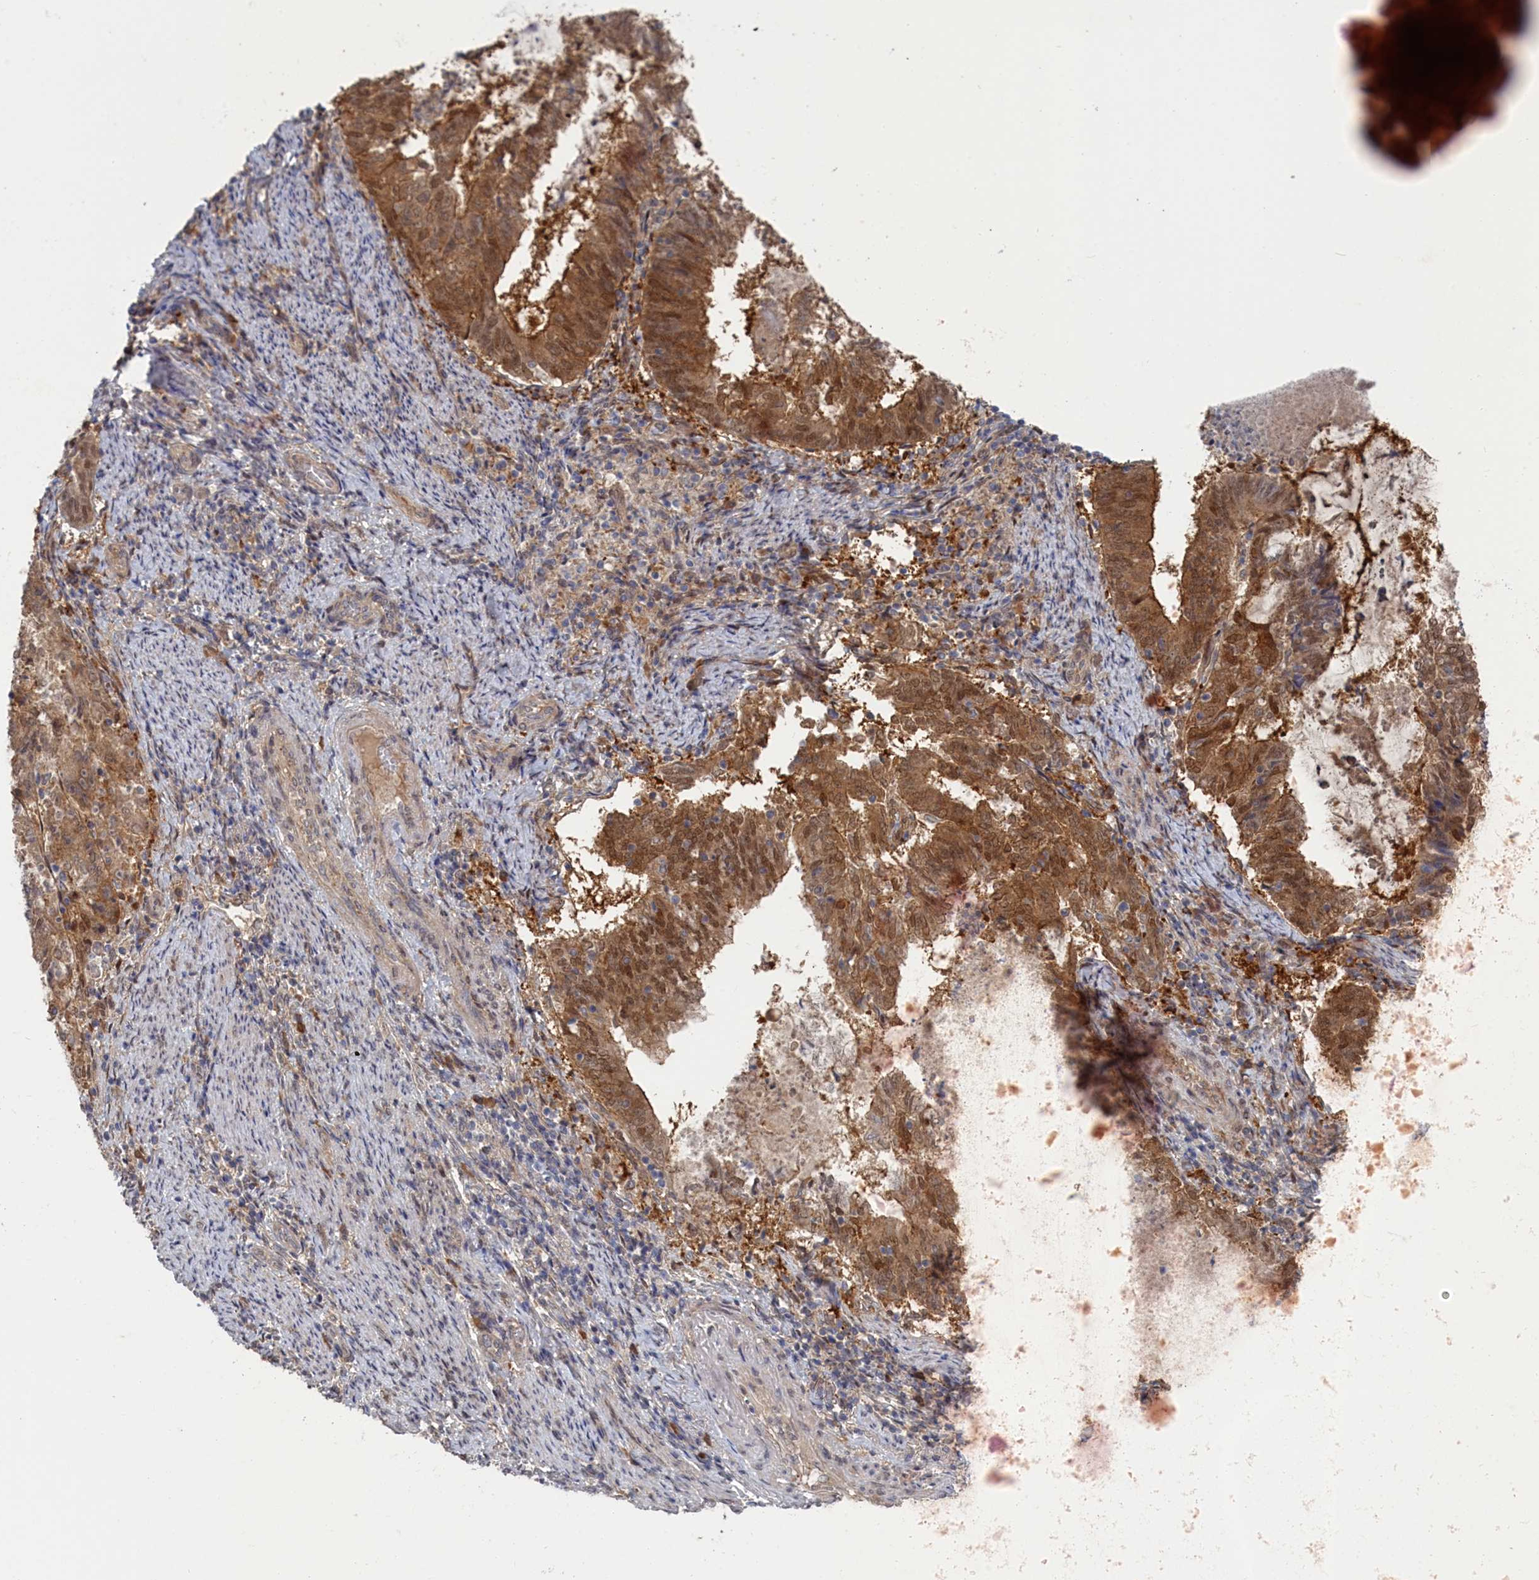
{"staining": {"intensity": "moderate", "quantity": ">75%", "location": "cytoplasmic/membranous,nuclear"}, "tissue": "endometrial cancer", "cell_type": "Tumor cells", "image_type": "cancer", "snomed": [{"axis": "morphology", "description": "Adenocarcinoma, NOS"}, {"axis": "topography", "description": "Endometrium"}], "caption": "Endometrial cancer (adenocarcinoma) stained for a protein demonstrates moderate cytoplasmic/membranous and nuclear positivity in tumor cells.", "gene": "IRGQ", "patient": {"sex": "female", "age": 80}}